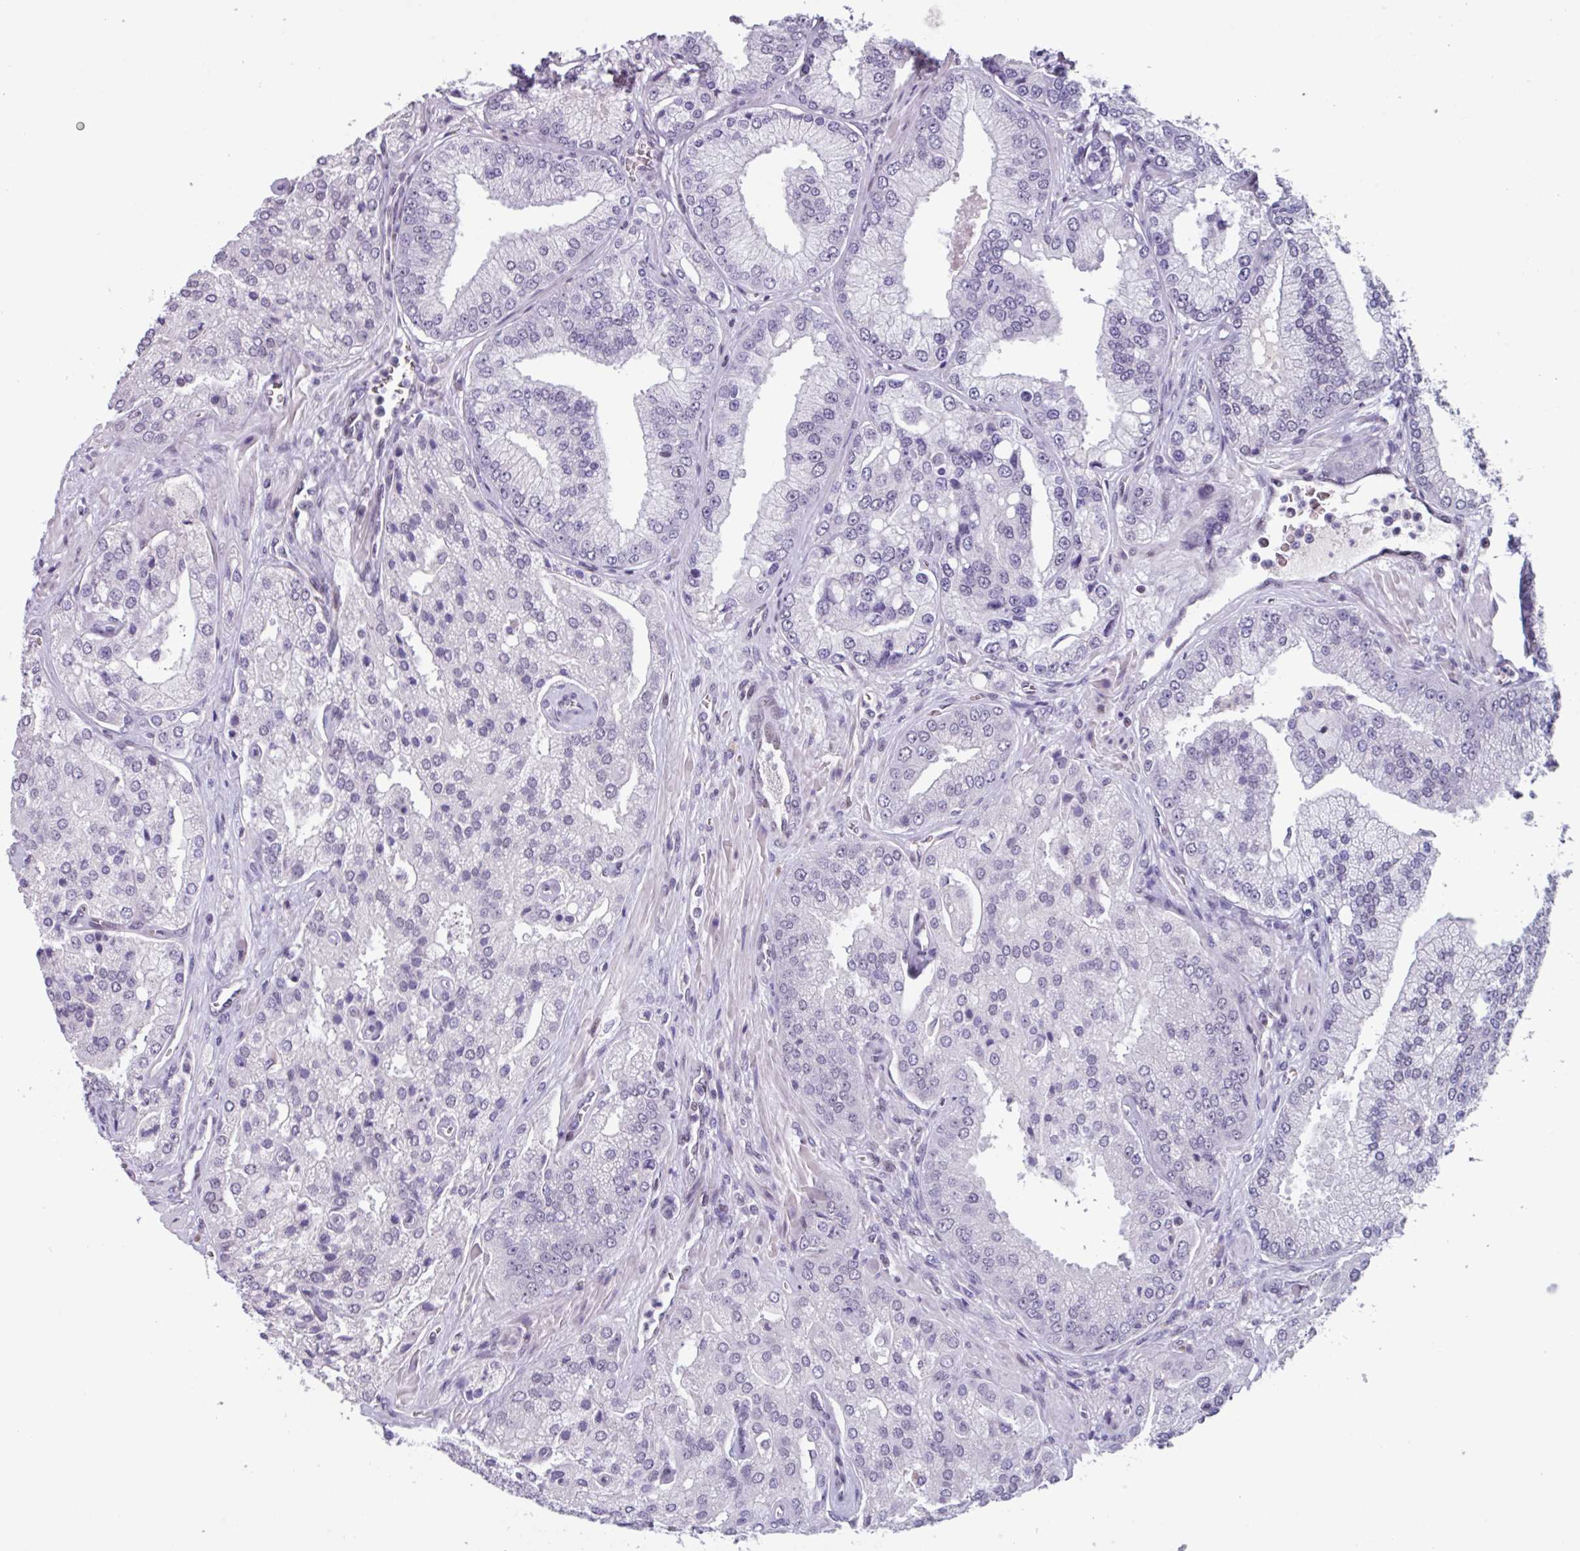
{"staining": {"intensity": "negative", "quantity": "none", "location": "none"}, "tissue": "prostate cancer", "cell_type": "Tumor cells", "image_type": "cancer", "snomed": [{"axis": "morphology", "description": "Adenocarcinoma, High grade"}, {"axis": "topography", "description": "Prostate"}], "caption": "DAB immunohistochemical staining of prostate adenocarcinoma (high-grade) reveals no significant expression in tumor cells. The staining is performed using DAB brown chromogen with nuclei counter-stained in using hematoxylin.", "gene": "ZNF575", "patient": {"sex": "male", "age": 68}}